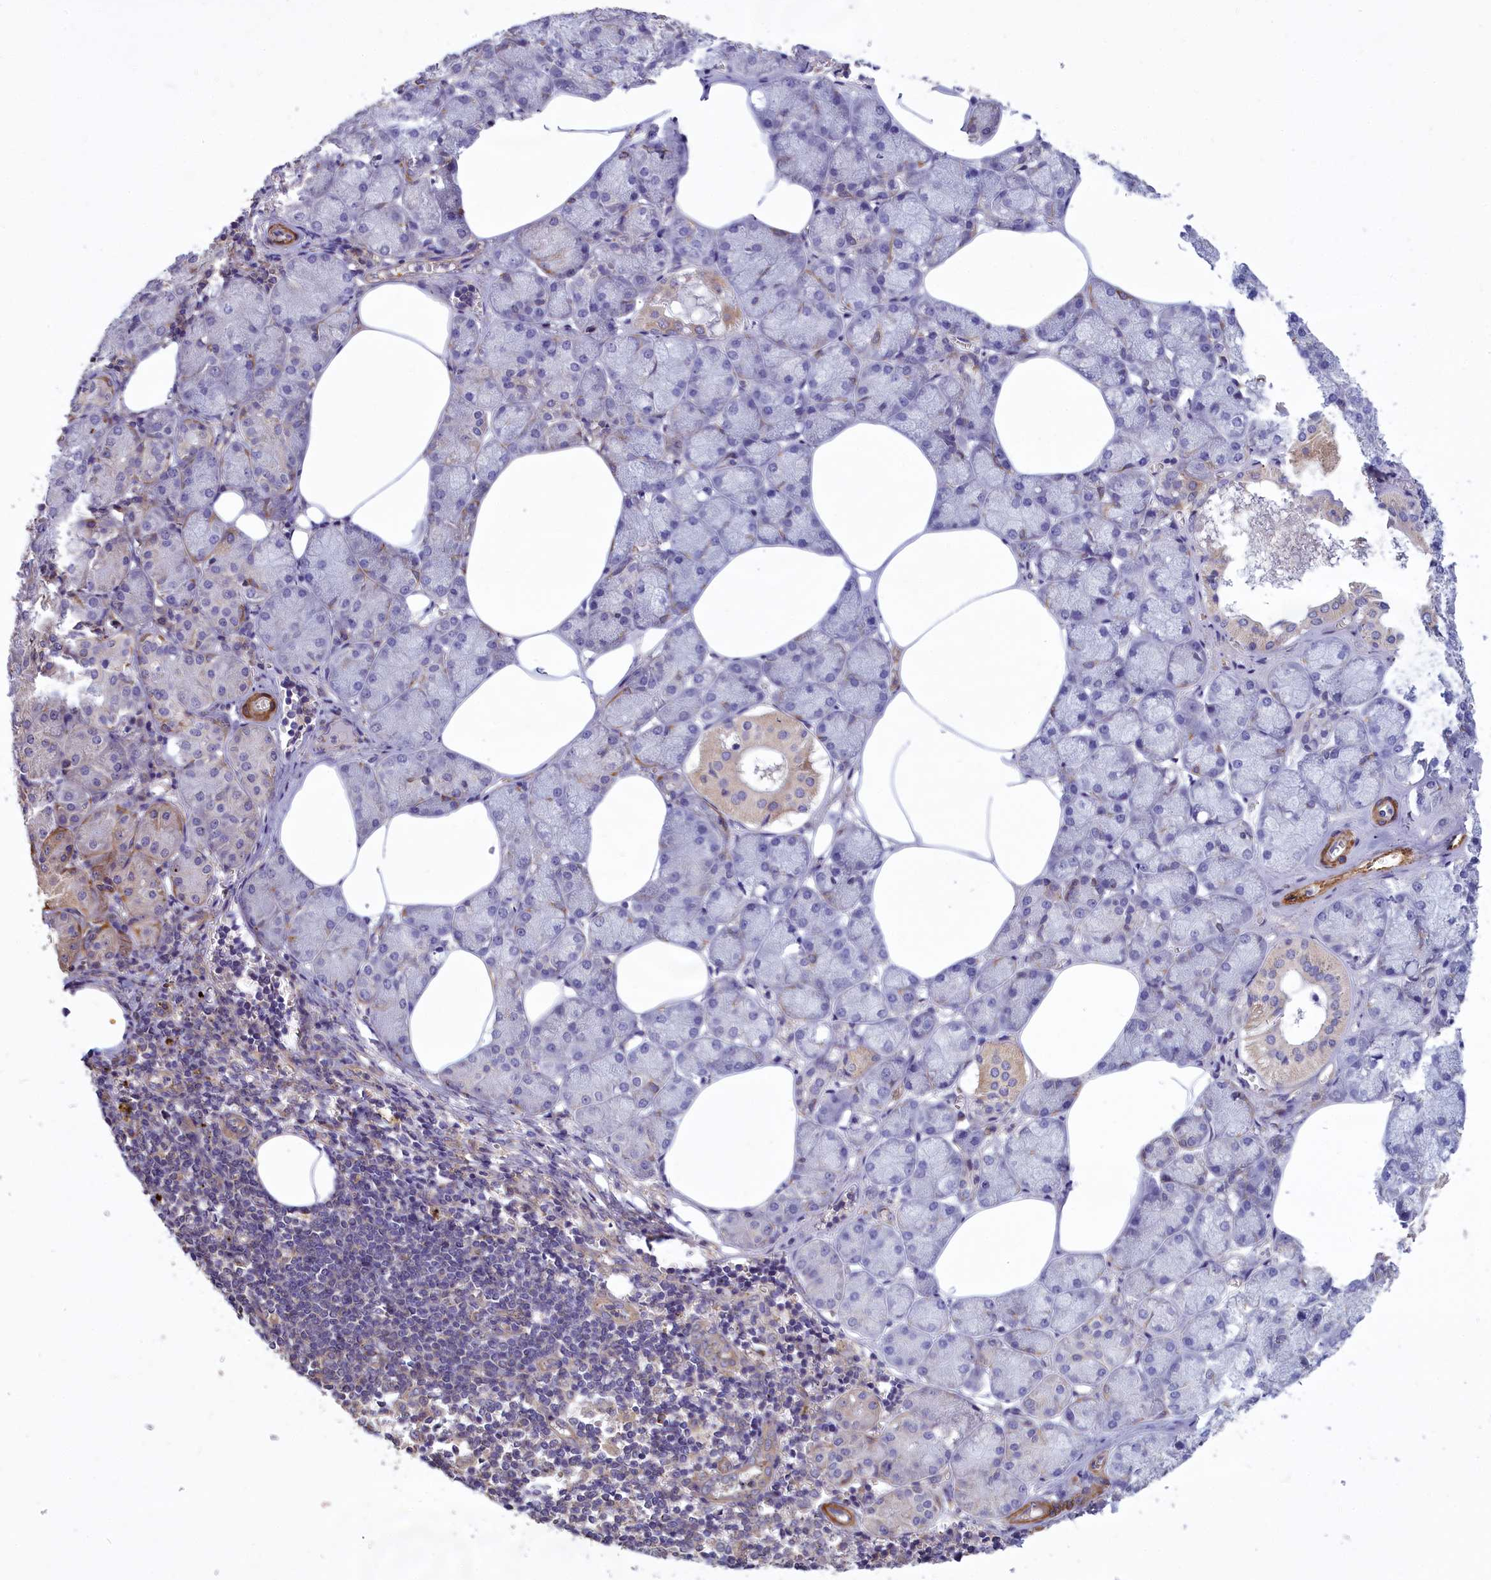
{"staining": {"intensity": "negative", "quantity": "none", "location": "none"}, "tissue": "salivary gland", "cell_type": "Glandular cells", "image_type": "normal", "snomed": [{"axis": "morphology", "description": "Normal tissue, NOS"}, {"axis": "topography", "description": "Salivary gland"}], "caption": "Salivary gland stained for a protein using IHC exhibits no expression glandular cells.", "gene": "AMDHD2", "patient": {"sex": "male", "age": 62}}